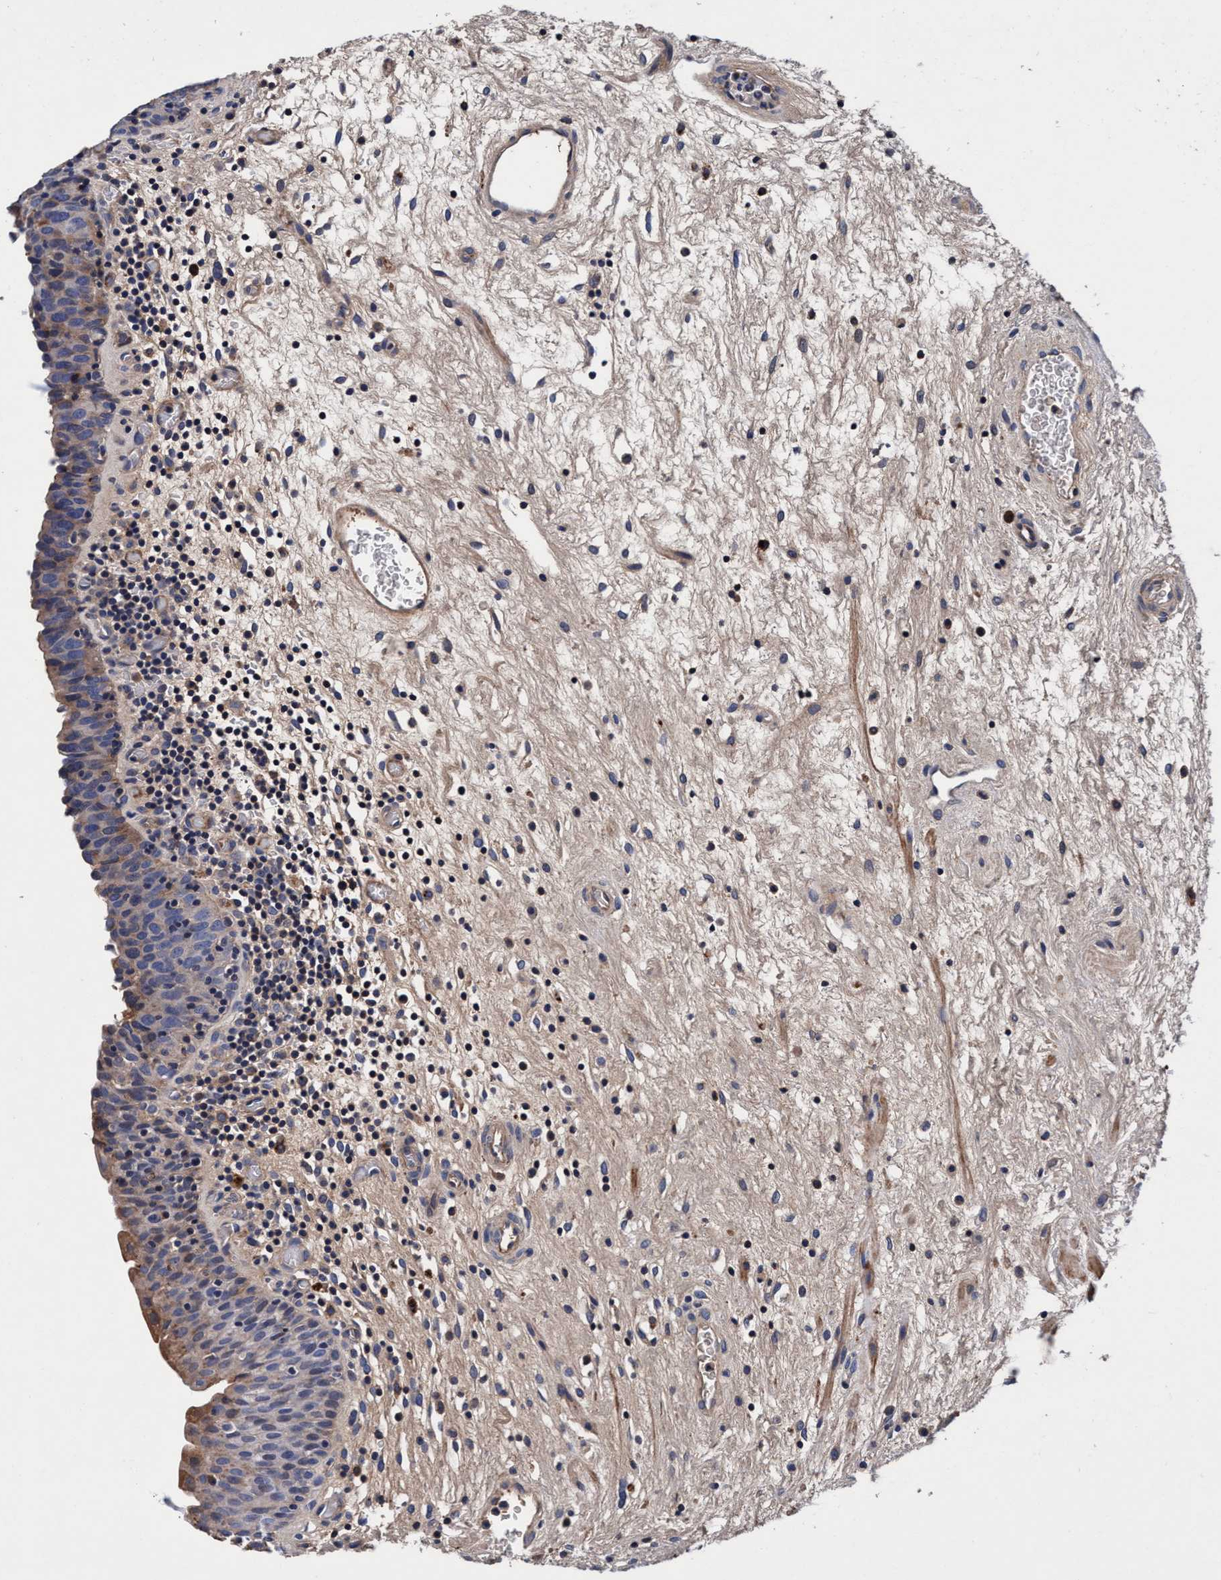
{"staining": {"intensity": "moderate", "quantity": "<25%", "location": "cytoplasmic/membranous"}, "tissue": "urinary bladder", "cell_type": "Urothelial cells", "image_type": "normal", "snomed": [{"axis": "morphology", "description": "Normal tissue, NOS"}, {"axis": "topography", "description": "Urinary bladder"}], "caption": "High-magnification brightfield microscopy of unremarkable urinary bladder stained with DAB (brown) and counterstained with hematoxylin (blue). urothelial cells exhibit moderate cytoplasmic/membranous expression is appreciated in about<25% of cells.", "gene": "RNF208", "patient": {"sex": "male", "age": 37}}